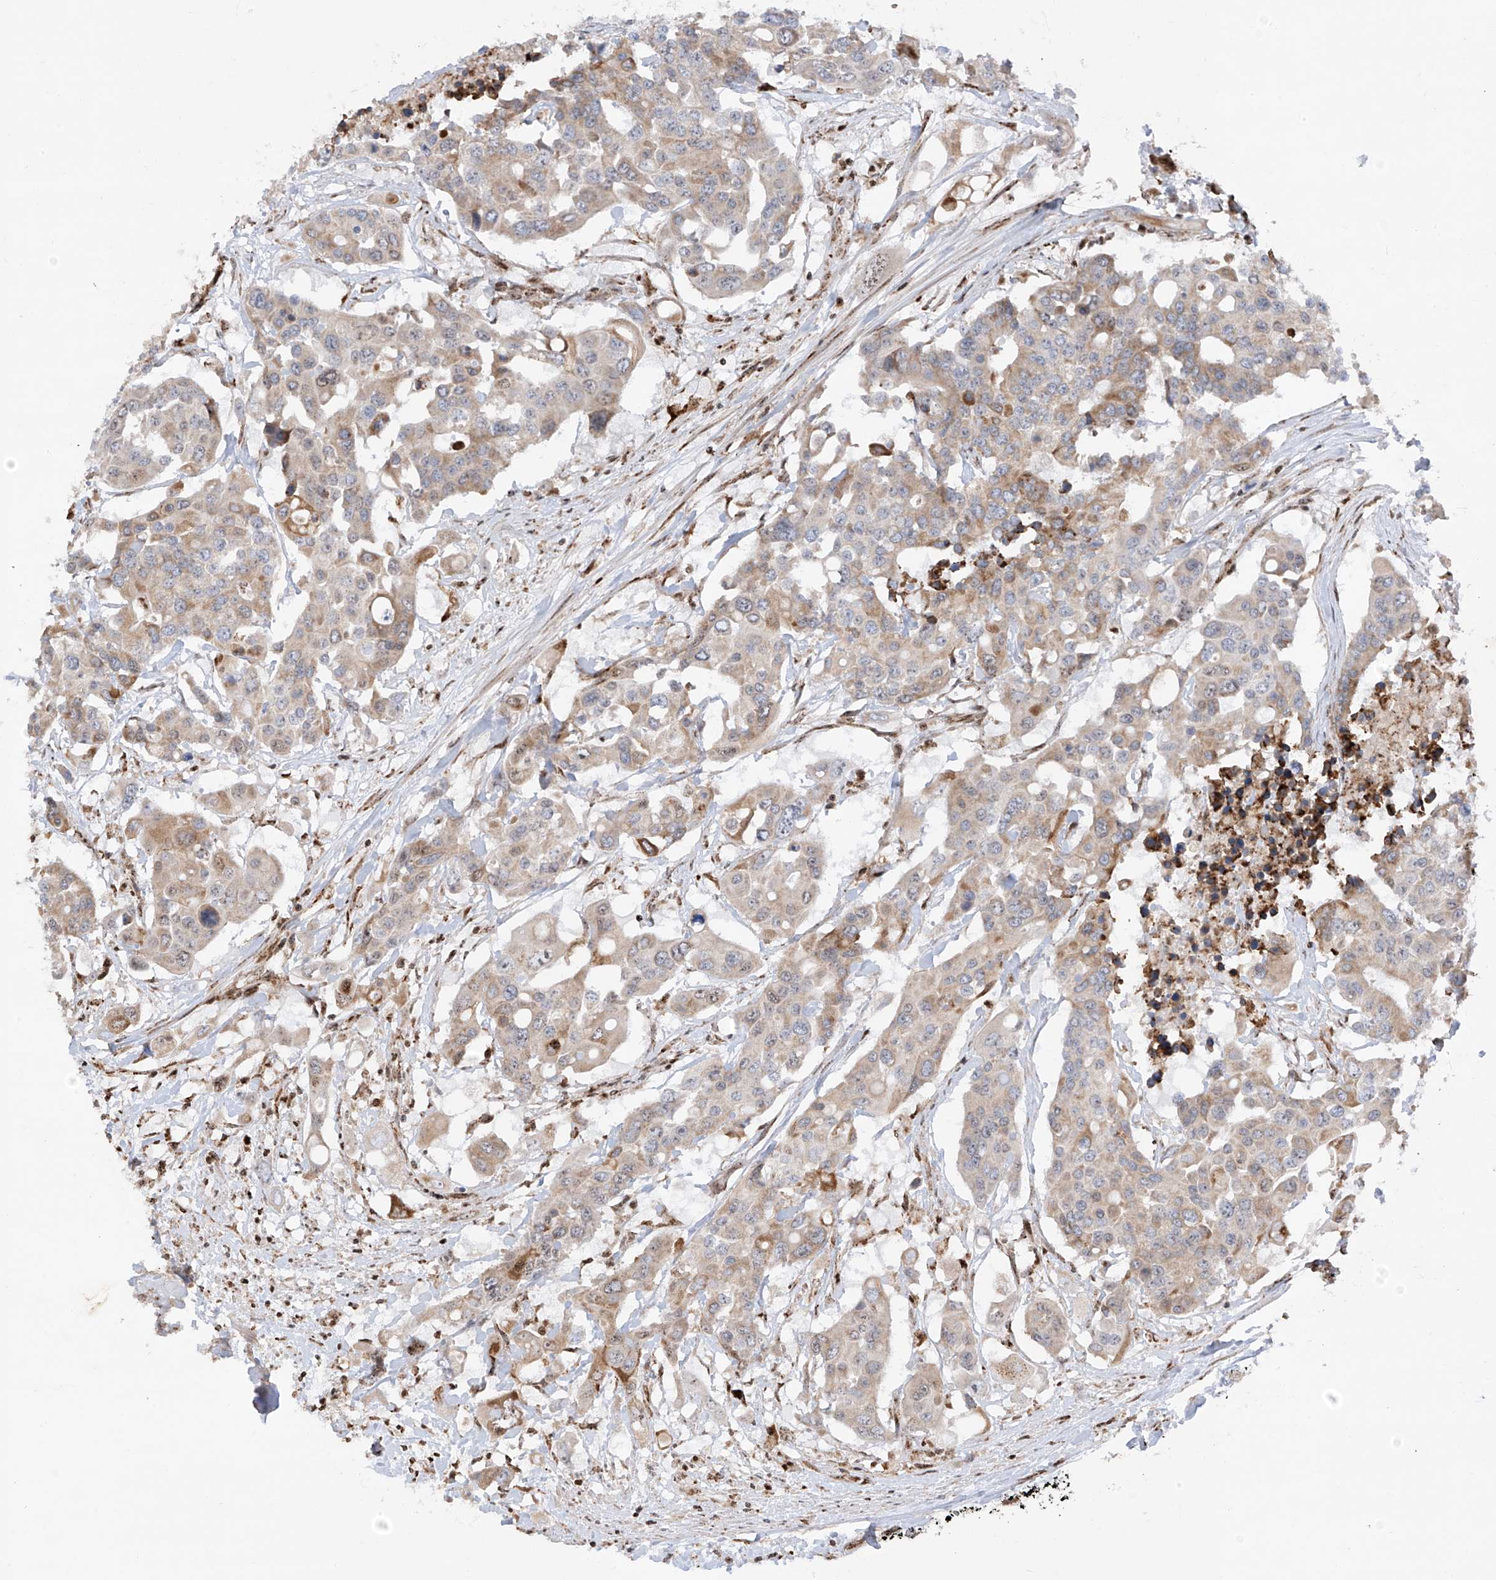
{"staining": {"intensity": "weak", "quantity": "25%-75%", "location": "cytoplasmic/membranous"}, "tissue": "colorectal cancer", "cell_type": "Tumor cells", "image_type": "cancer", "snomed": [{"axis": "morphology", "description": "Adenocarcinoma, NOS"}, {"axis": "topography", "description": "Colon"}], "caption": "Adenocarcinoma (colorectal) tissue exhibits weak cytoplasmic/membranous expression in about 25%-75% of tumor cells, visualized by immunohistochemistry. (IHC, brightfield microscopy, high magnification).", "gene": "ZBTB8A", "patient": {"sex": "male", "age": 77}}